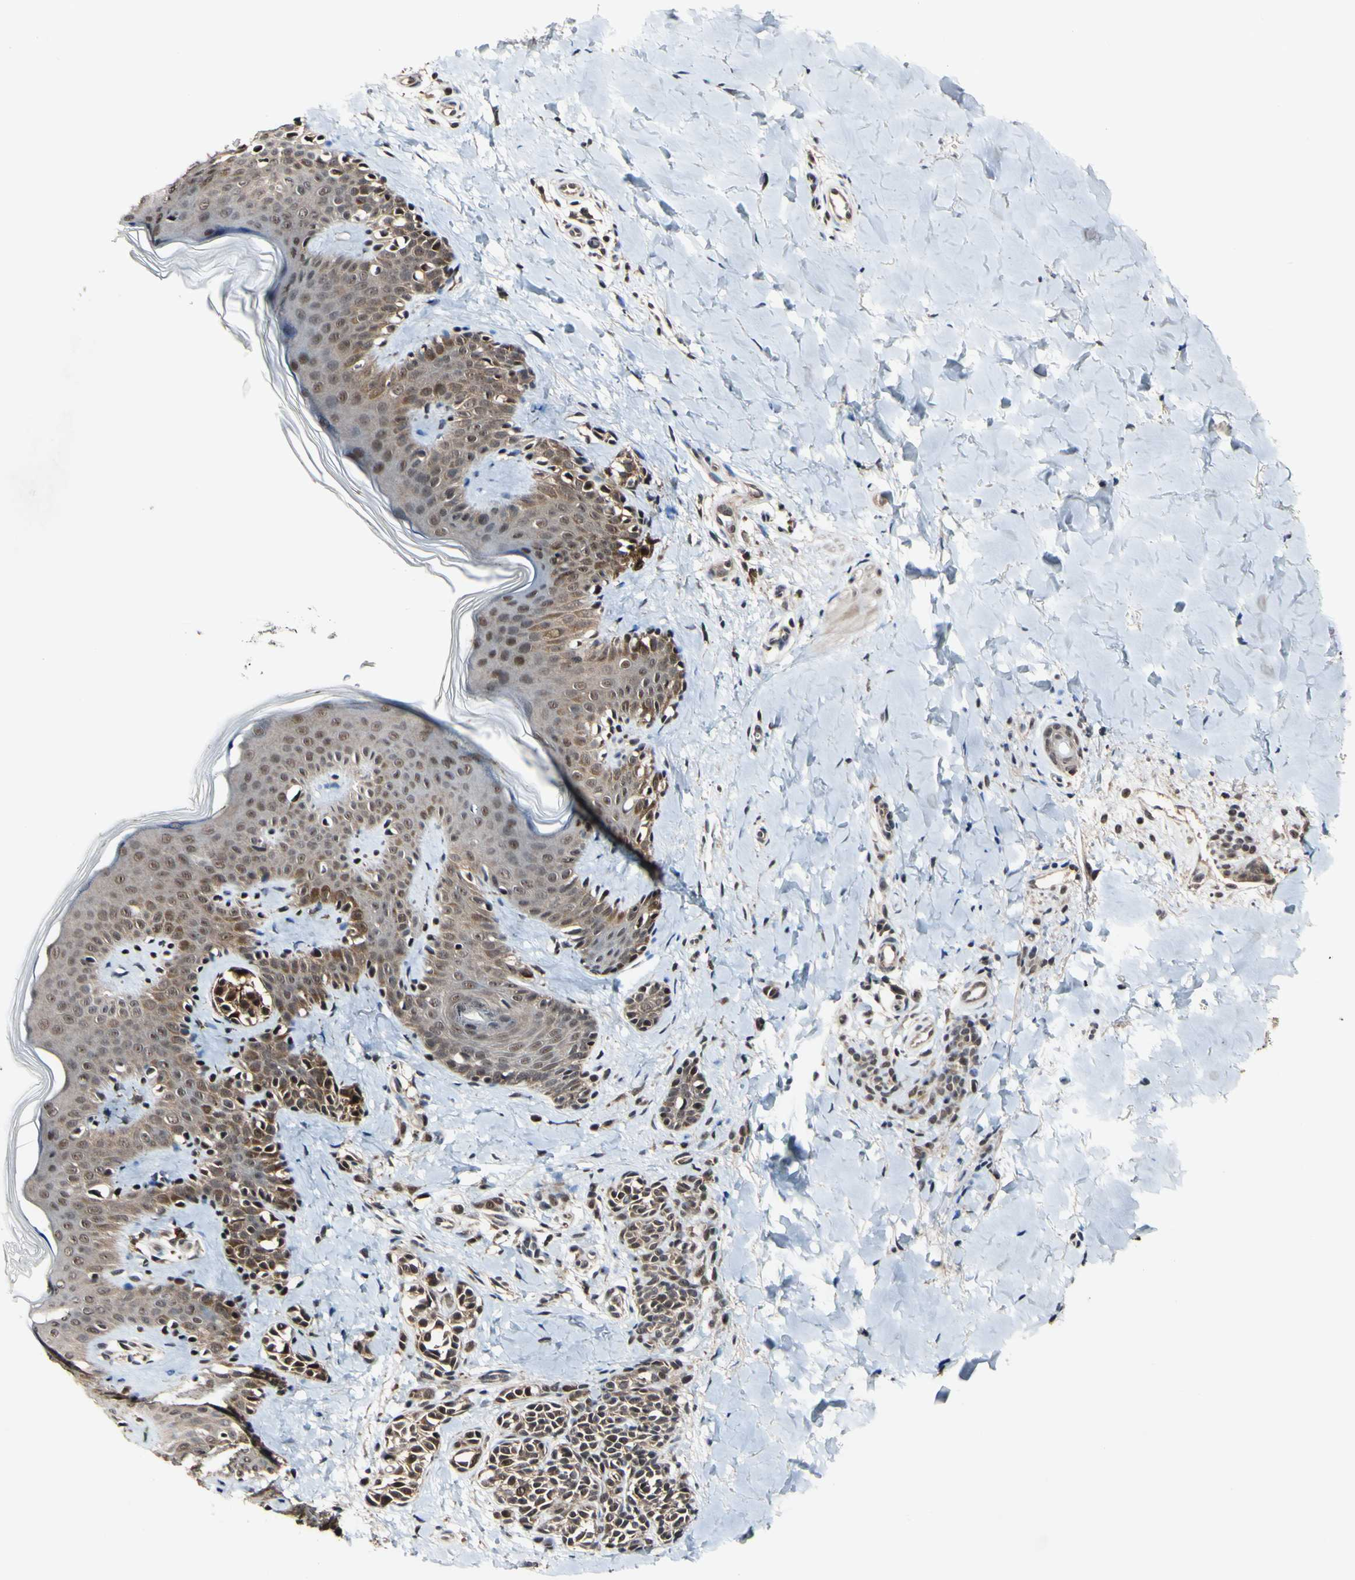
{"staining": {"intensity": "weak", "quantity": ">75%", "location": "cytoplasmic/membranous,nuclear"}, "tissue": "skin", "cell_type": "Fibroblasts", "image_type": "normal", "snomed": [{"axis": "morphology", "description": "Normal tissue, NOS"}, {"axis": "topography", "description": "Skin"}], "caption": "Fibroblasts reveal weak cytoplasmic/membranous,nuclear staining in about >75% of cells in benign skin.", "gene": "PSMD10", "patient": {"sex": "male", "age": 16}}